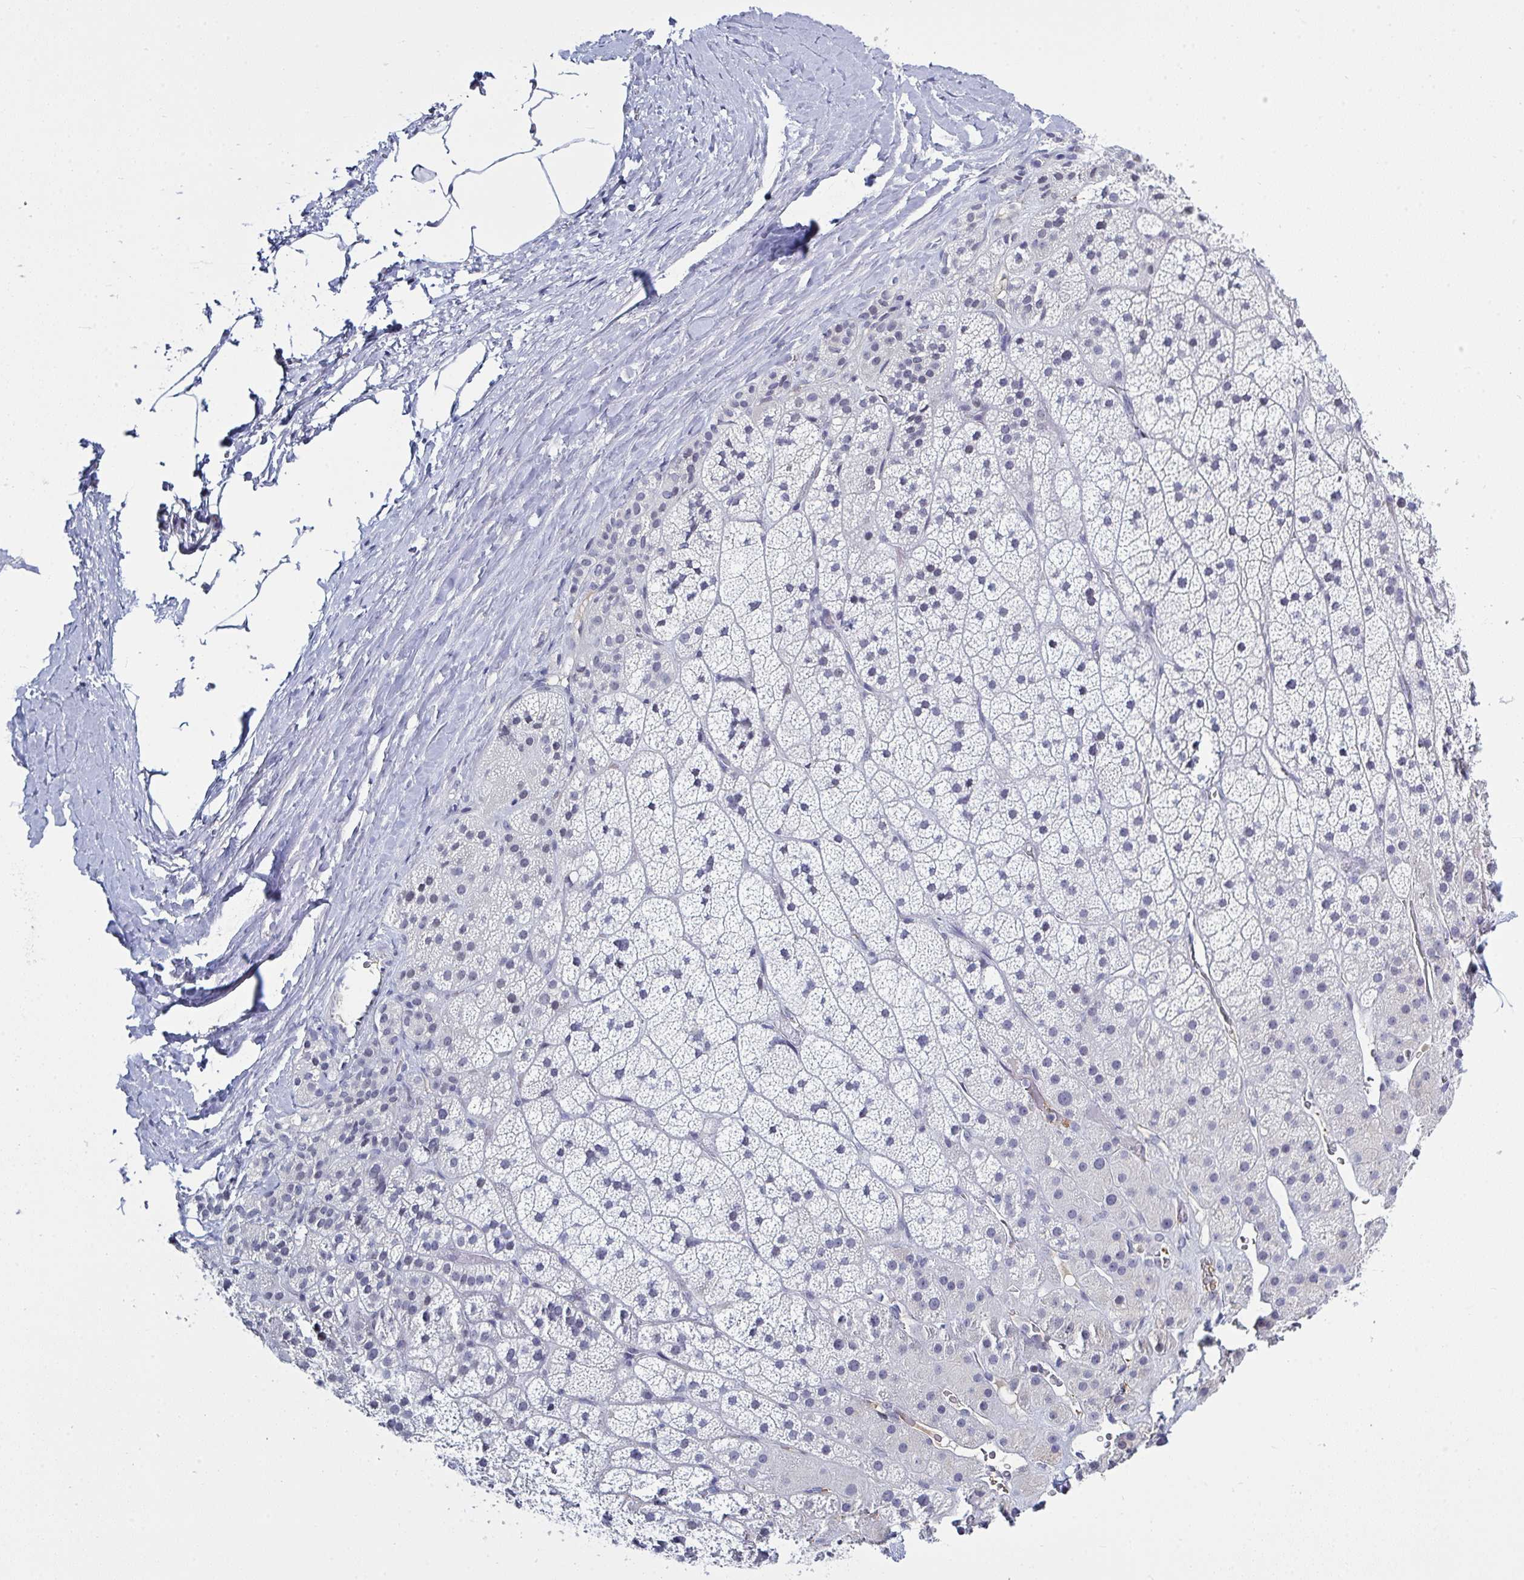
{"staining": {"intensity": "negative", "quantity": "none", "location": "none"}, "tissue": "adrenal gland", "cell_type": "Glandular cells", "image_type": "normal", "snomed": [{"axis": "morphology", "description": "Normal tissue, NOS"}, {"axis": "topography", "description": "Adrenal gland"}], "caption": "Immunohistochemistry (IHC) image of benign adrenal gland: human adrenal gland stained with DAB displays no significant protein expression in glandular cells. (IHC, brightfield microscopy, high magnification).", "gene": "KDM4D", "patient": {"sex": "male", "age": 57}}